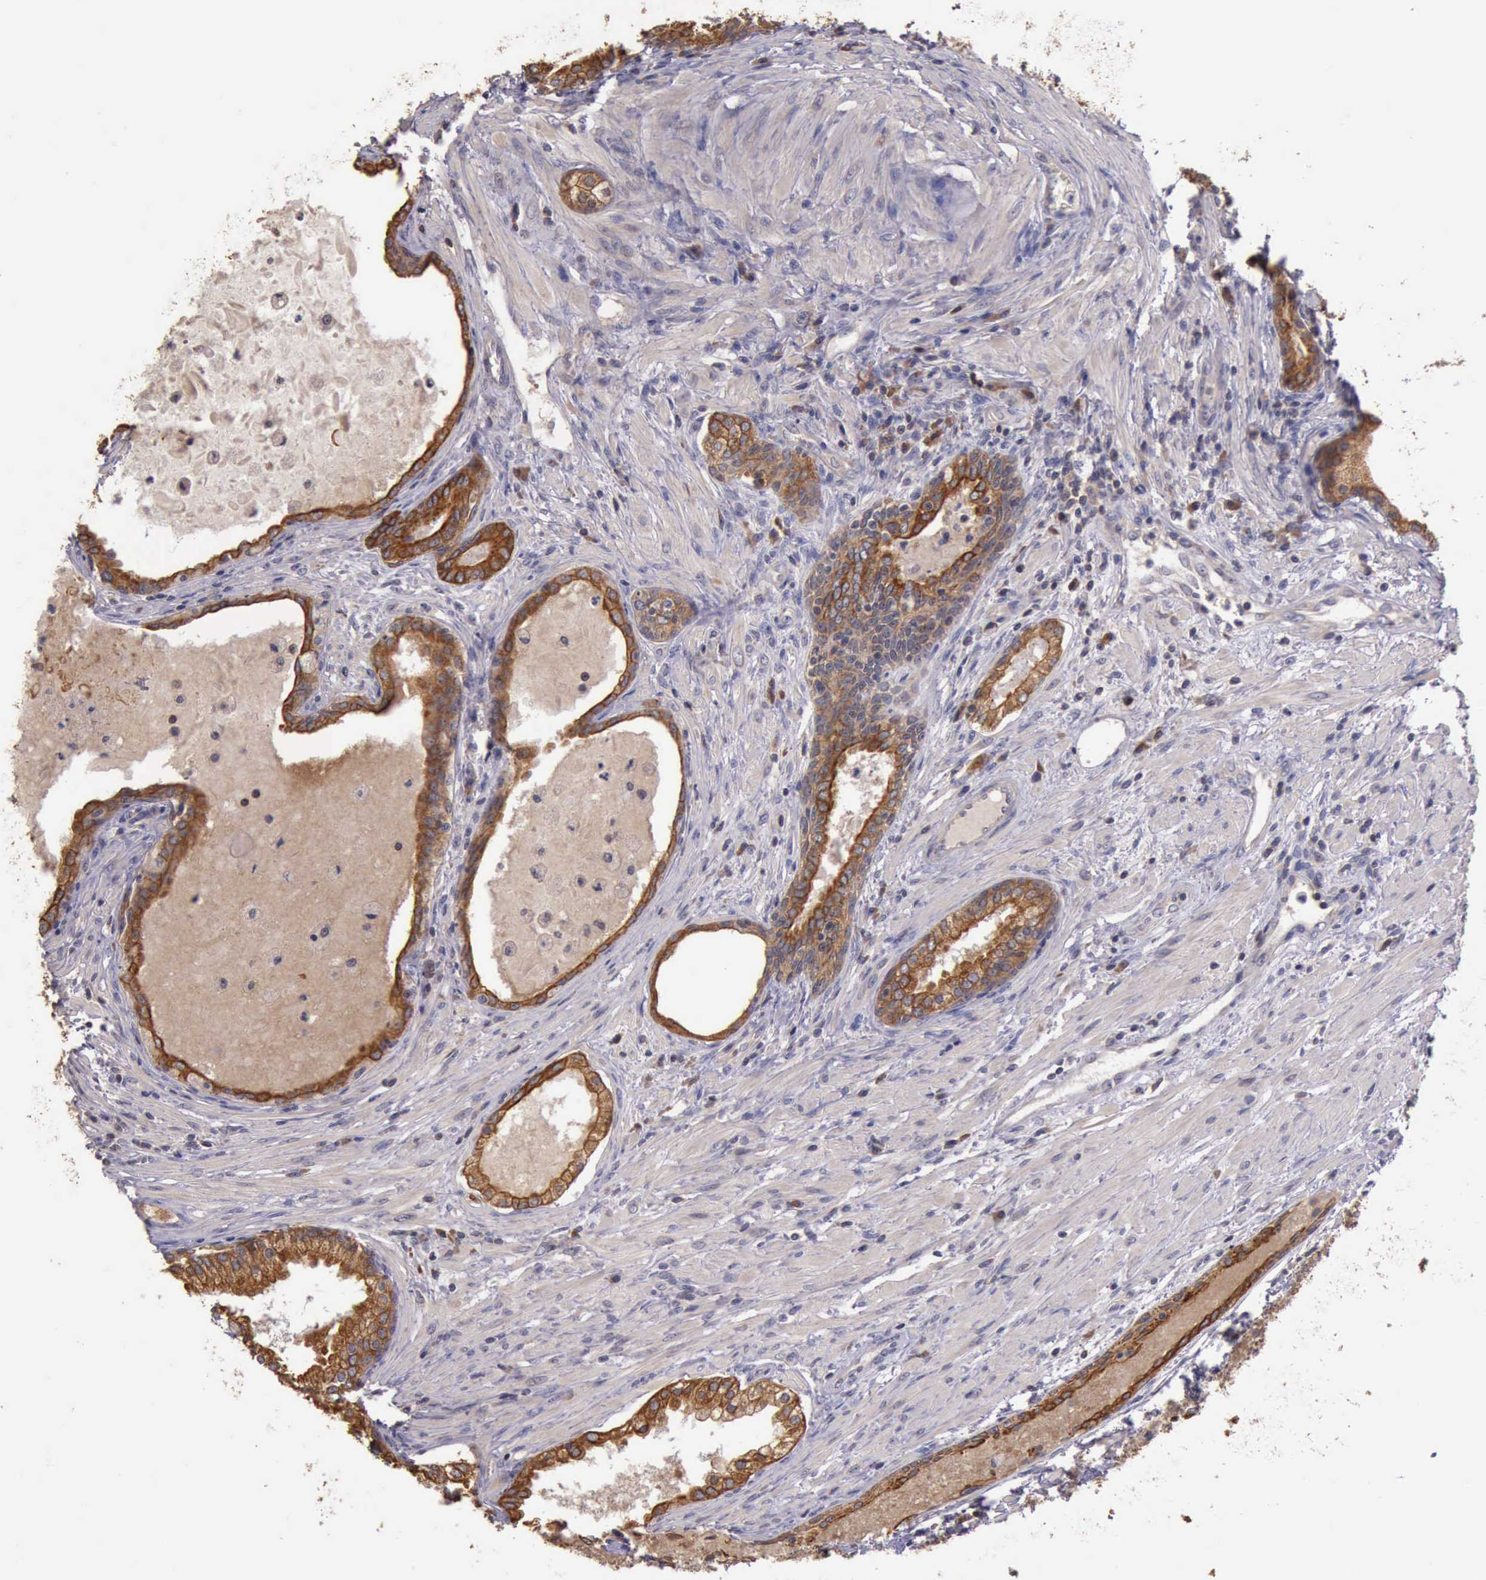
{"staining": {"intensity": "moderate", "quantity": ">75%", "location": "cytoplasmic/membranous"}, "tissue": "prostate cancer", "cell_type": "Tumor cells", "image_type": "cancer", "snomed": [{"axis": "morphology", "description": "Adenocarcinoma, Medium grade"}, {"axis": "topography", "description": "Prostate"}], "caption": "Prostate cancer (medium-grade adenocarcinoma) tissue reveals moderate cytoplasmic/membranous expression in about >75% of tumor cells", "gene": "RAB39B", "patient": {"sex": "male", "age": 70}}